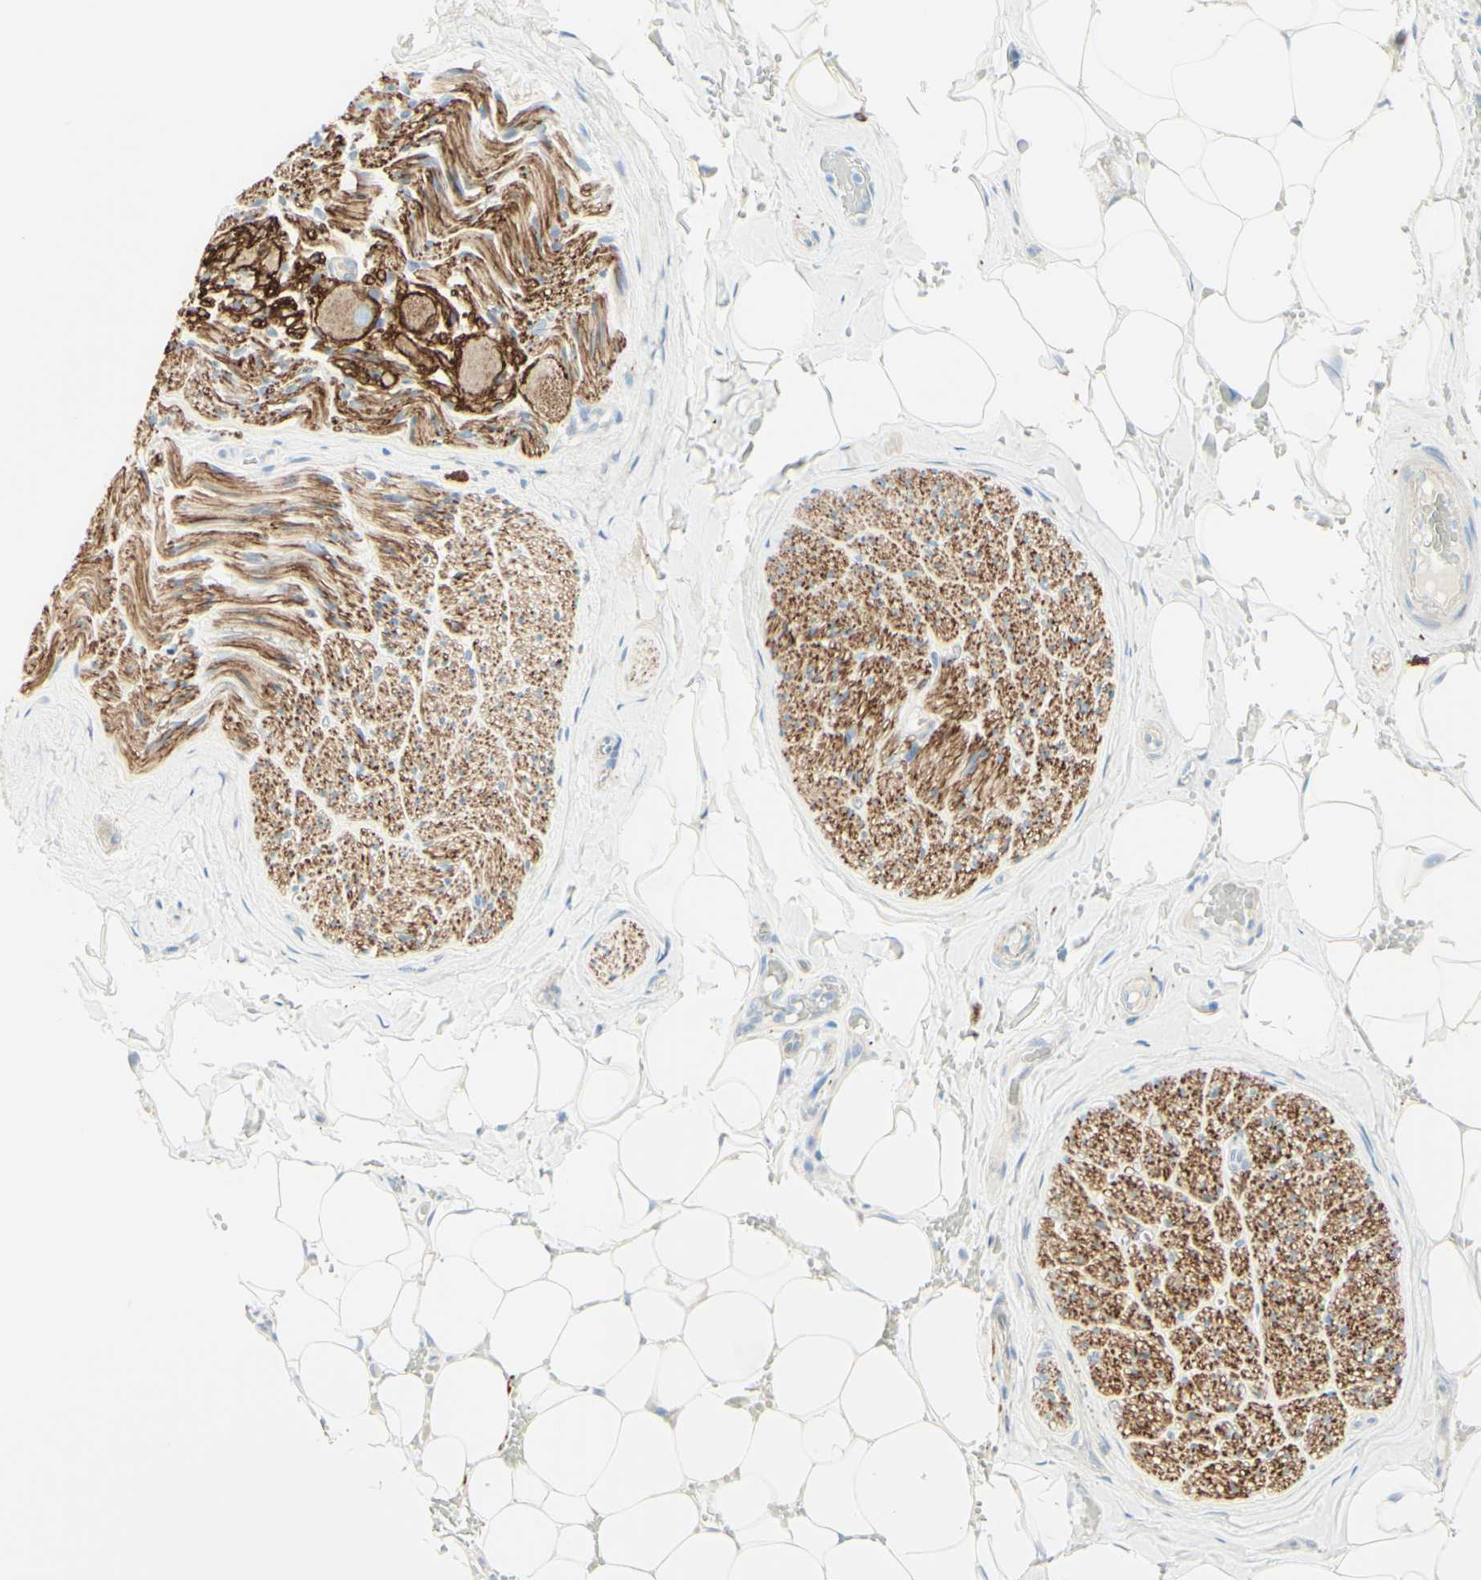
{"staining": {"intensity": "negative", "quantity": "none", "location": "none"}, "tissue": "adipose tissue", "cell_type": "Adipocytes", "image_type": "normal", "snomed": [{"axis": "morphology", "description": "Normal tissue, NOS"}, {"axis": "topography", "description": "Peripheral nerve tissue"}], "caption": "High magnification brightfield microscopy of benign adipose tissue stained with DAB (3,3'-diaminobenzidine) (brown) and counterstained with hematoxylin (blue): adipocytes show no significant staining.", "gene": "ALCAM", "patient": {"sex": "male", "age": 70}}